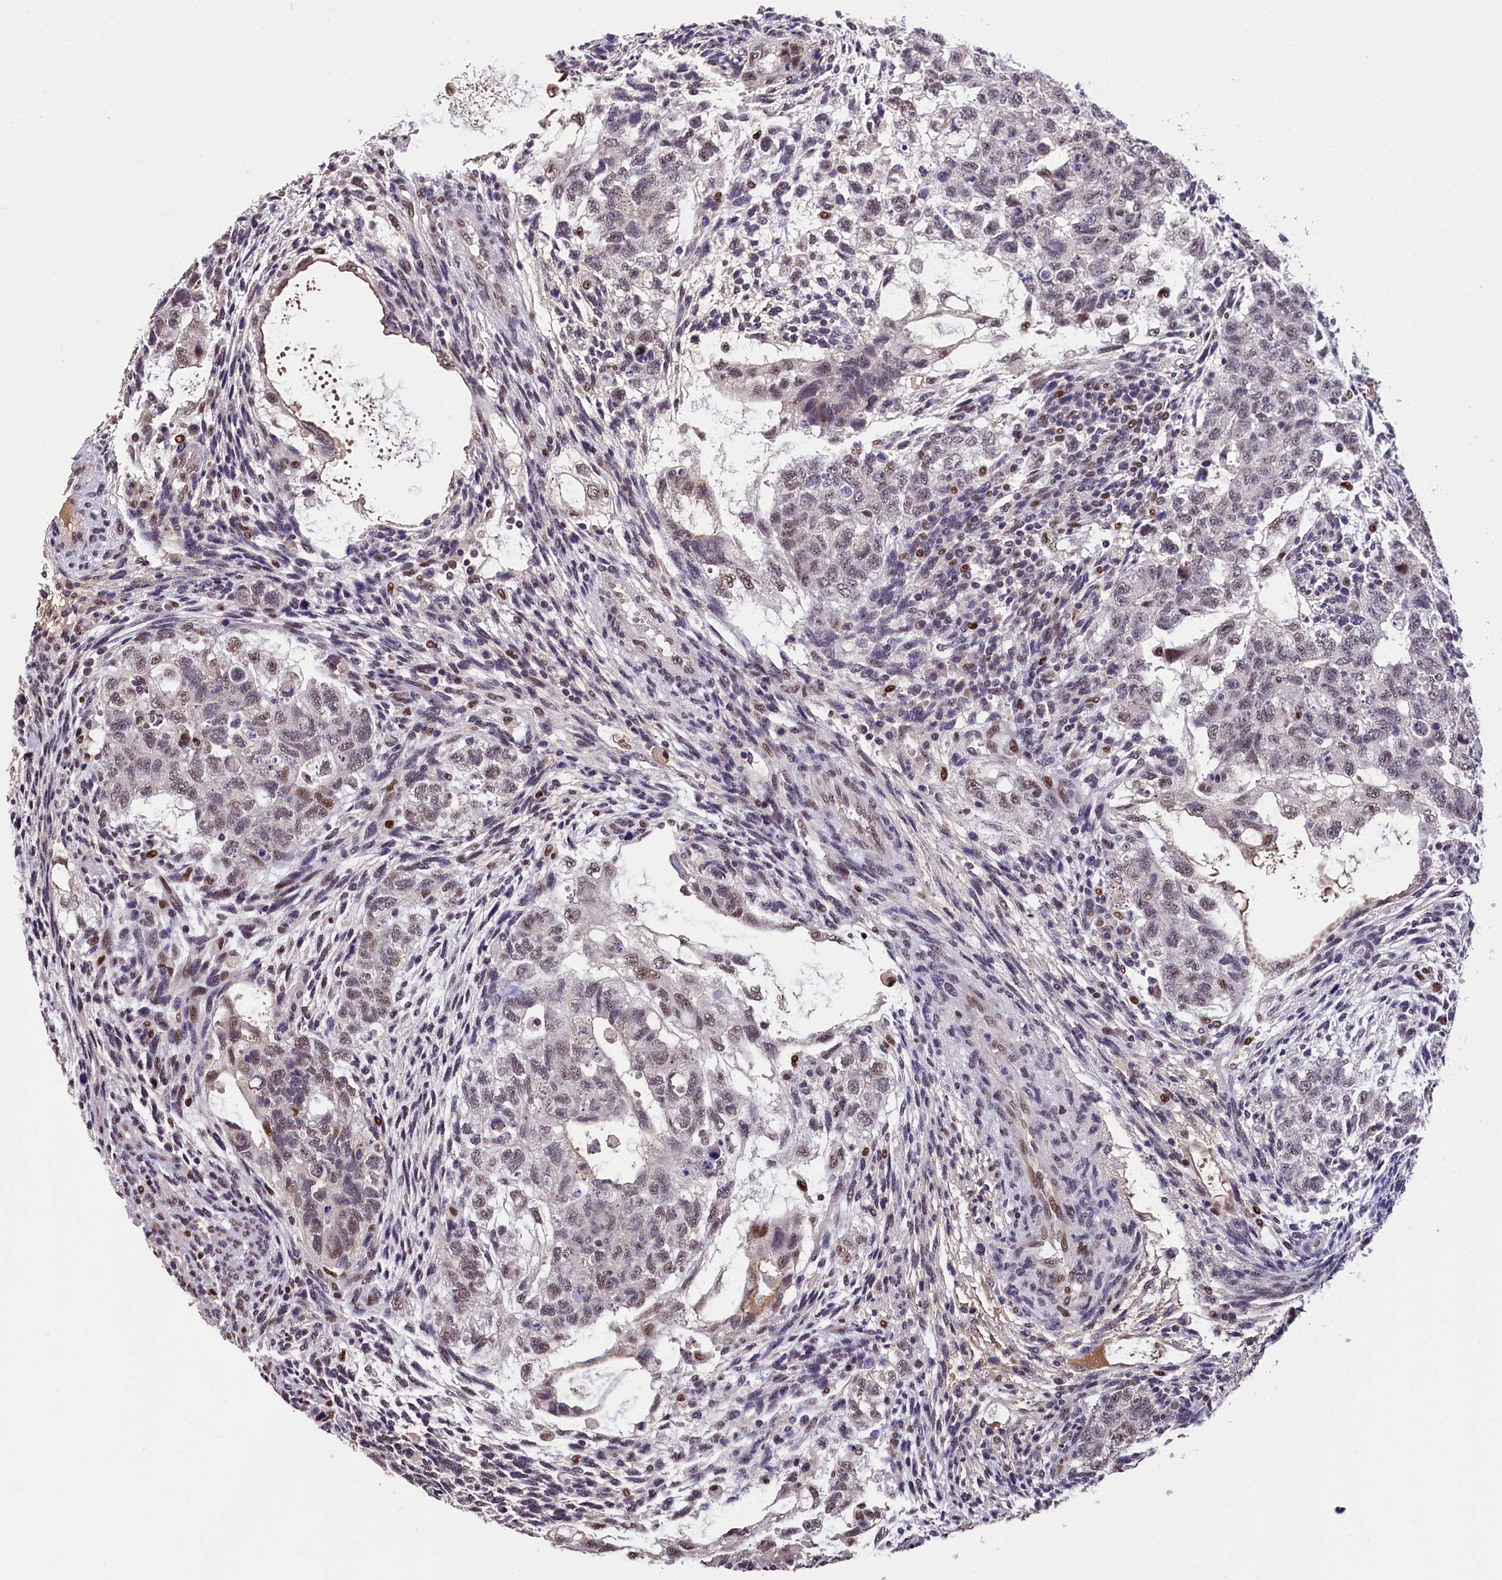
{"staining": {"intensity": "weak", "quantity": "25%-75%", "location": "nuclear"}, "tissue": "testis cancer", "cell_type": "Tumor cells", "image_type": "cancer", "snomed": [{"axis": "morphology", "description": "Carcinoma, Embryonal, NOS"}, {"axis": "topography", "description": "Testis"}], "caption": "Testis cancer (embryonal carcinoma) stained with a protein marker reveals weak staining in tumor cells.", "gene": "HECTD4", "patient": {"sex": "male", "age": 36}}